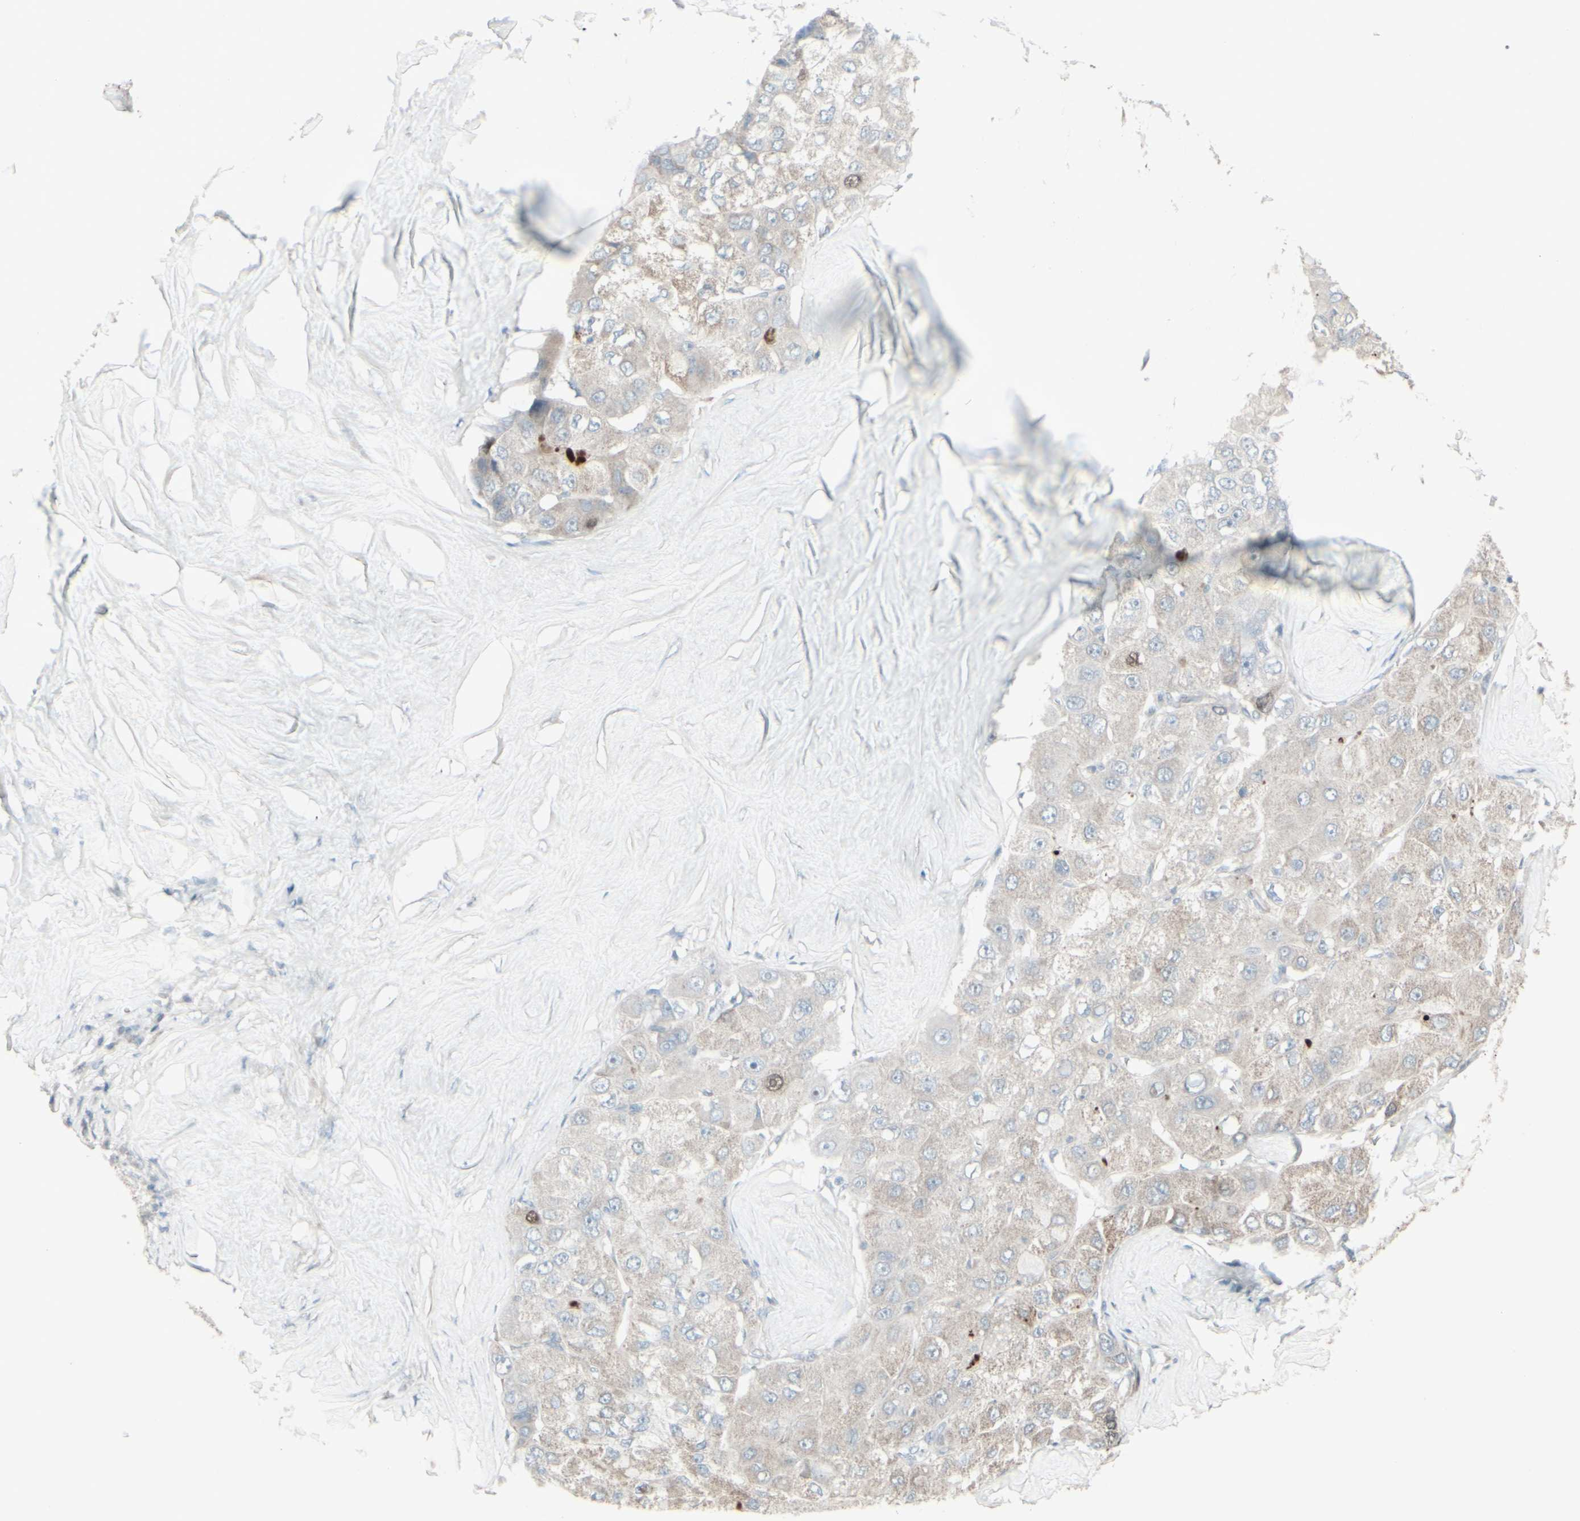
{"staining": {"intensity": "weak", "quantity": "<25%", "location": "nuclear"}, "tissue": "liver cancer", "cell_type": "Tumor cells", "image_type": "cancer", "snomed": [{"axis": "morphology", "description": "Carcinoma, Hepatocellular, NOS"}, {"axis": "topography", "description": "Liver"}], "caption": "Liver cancer (hepatocellular carcinoma) stained for a protein using immunohistochemistry (IHC) reveals no positivity tumor cells.", "gene": "GMNN", "patient": {"sex": "male", "age": 80}}